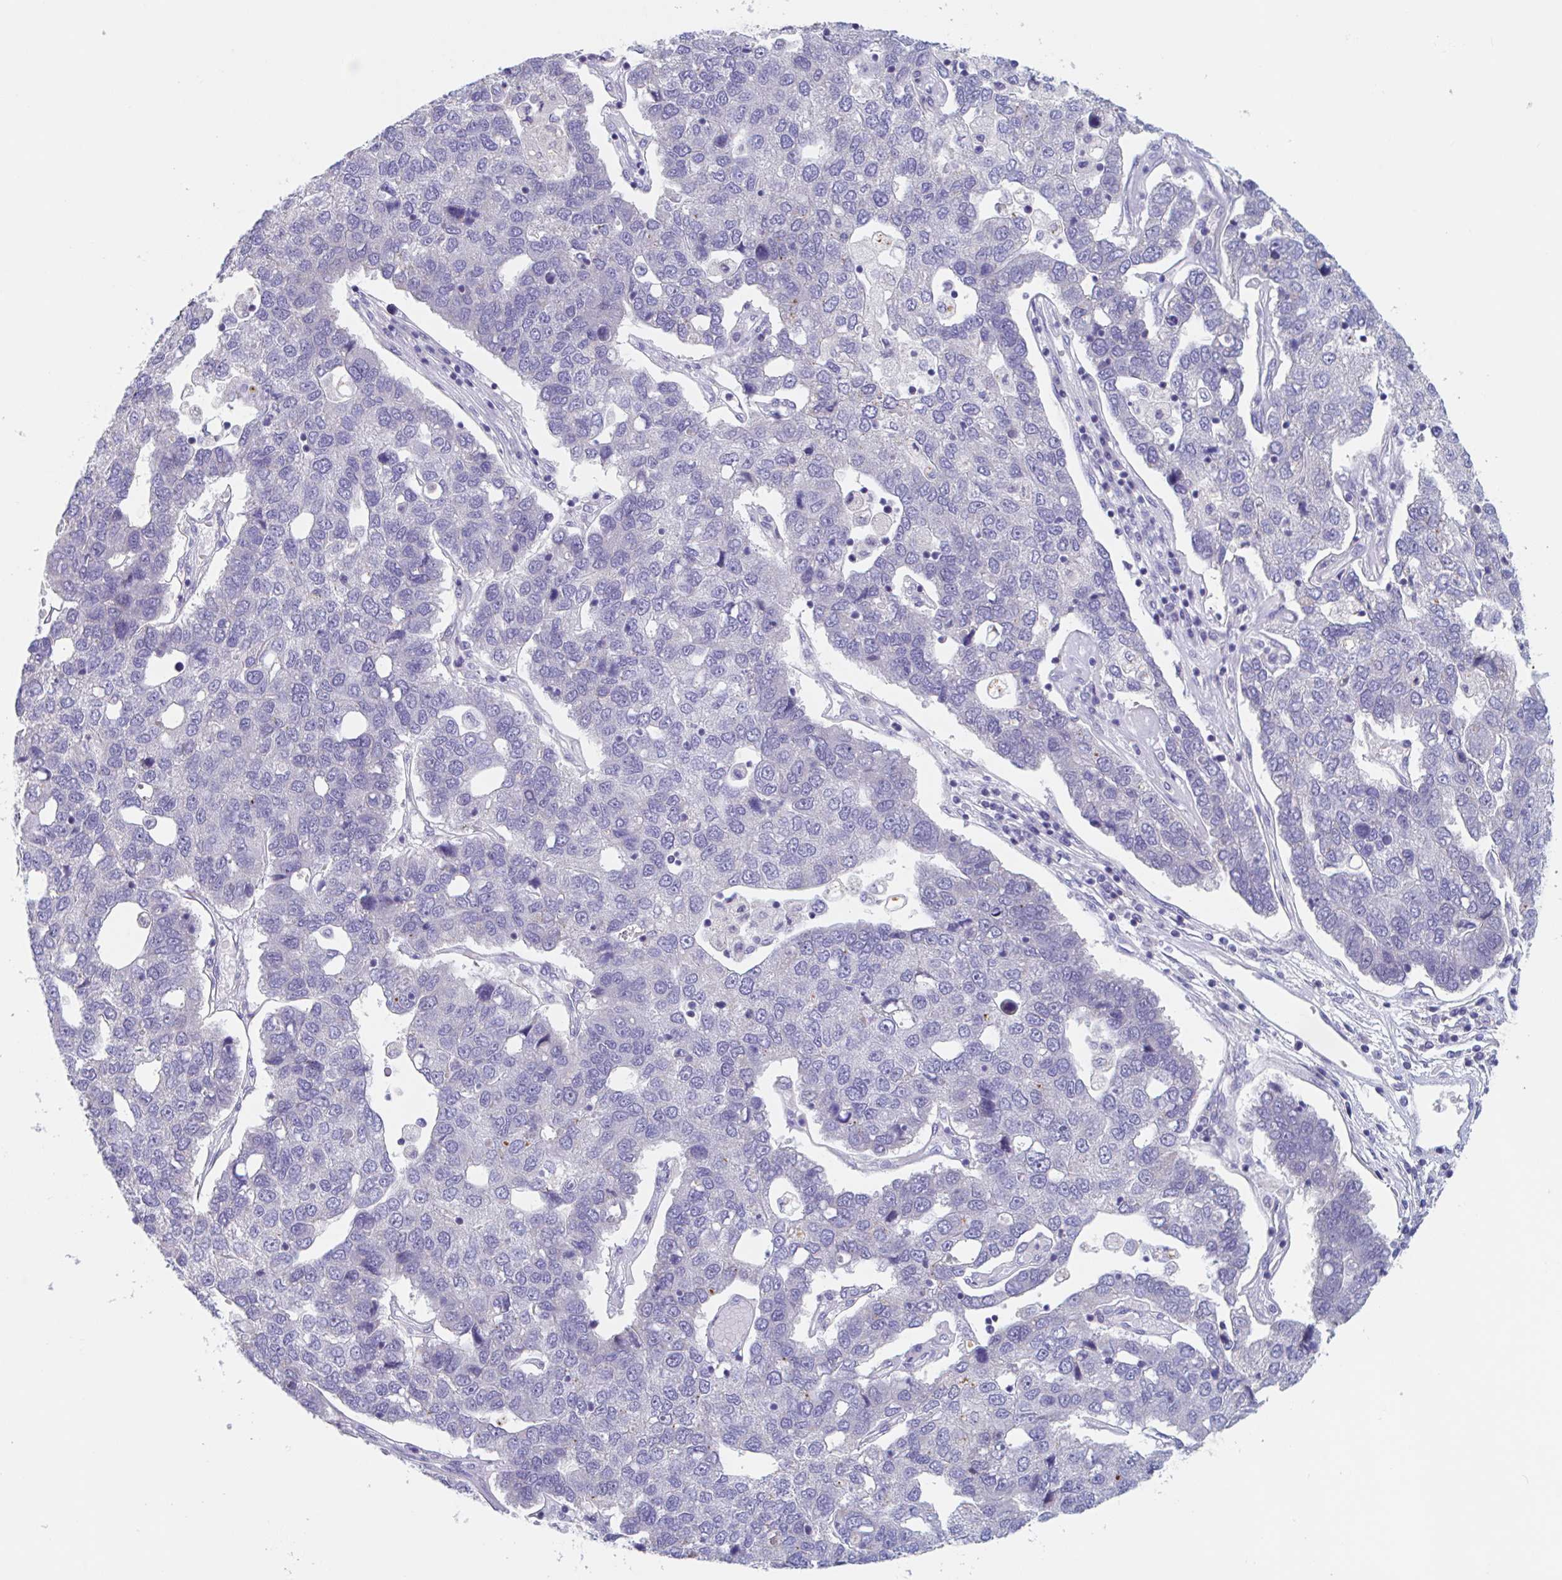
{"staining": {"intensity": "negative", "quantity": "none", "location": "none"}, "tissue": "pancreatic cancer", "cell_type": "Tumor cells", "image_type": "cancer", "snomed": [{"axis": "morphology", "description": "Adenocarcinoma, NOS"}, {"axis": "topography", "description": "Pancreas"}], "caption": "High power microscopy image of an immunohistochemistry micrograph of pancreatic cancer (adenocarcinoma), revealing no significant expression in tumor cells. Nuclei are stained in blue.", "gene": "UNKL", "patient": {"sex": "female", "age": 61}}